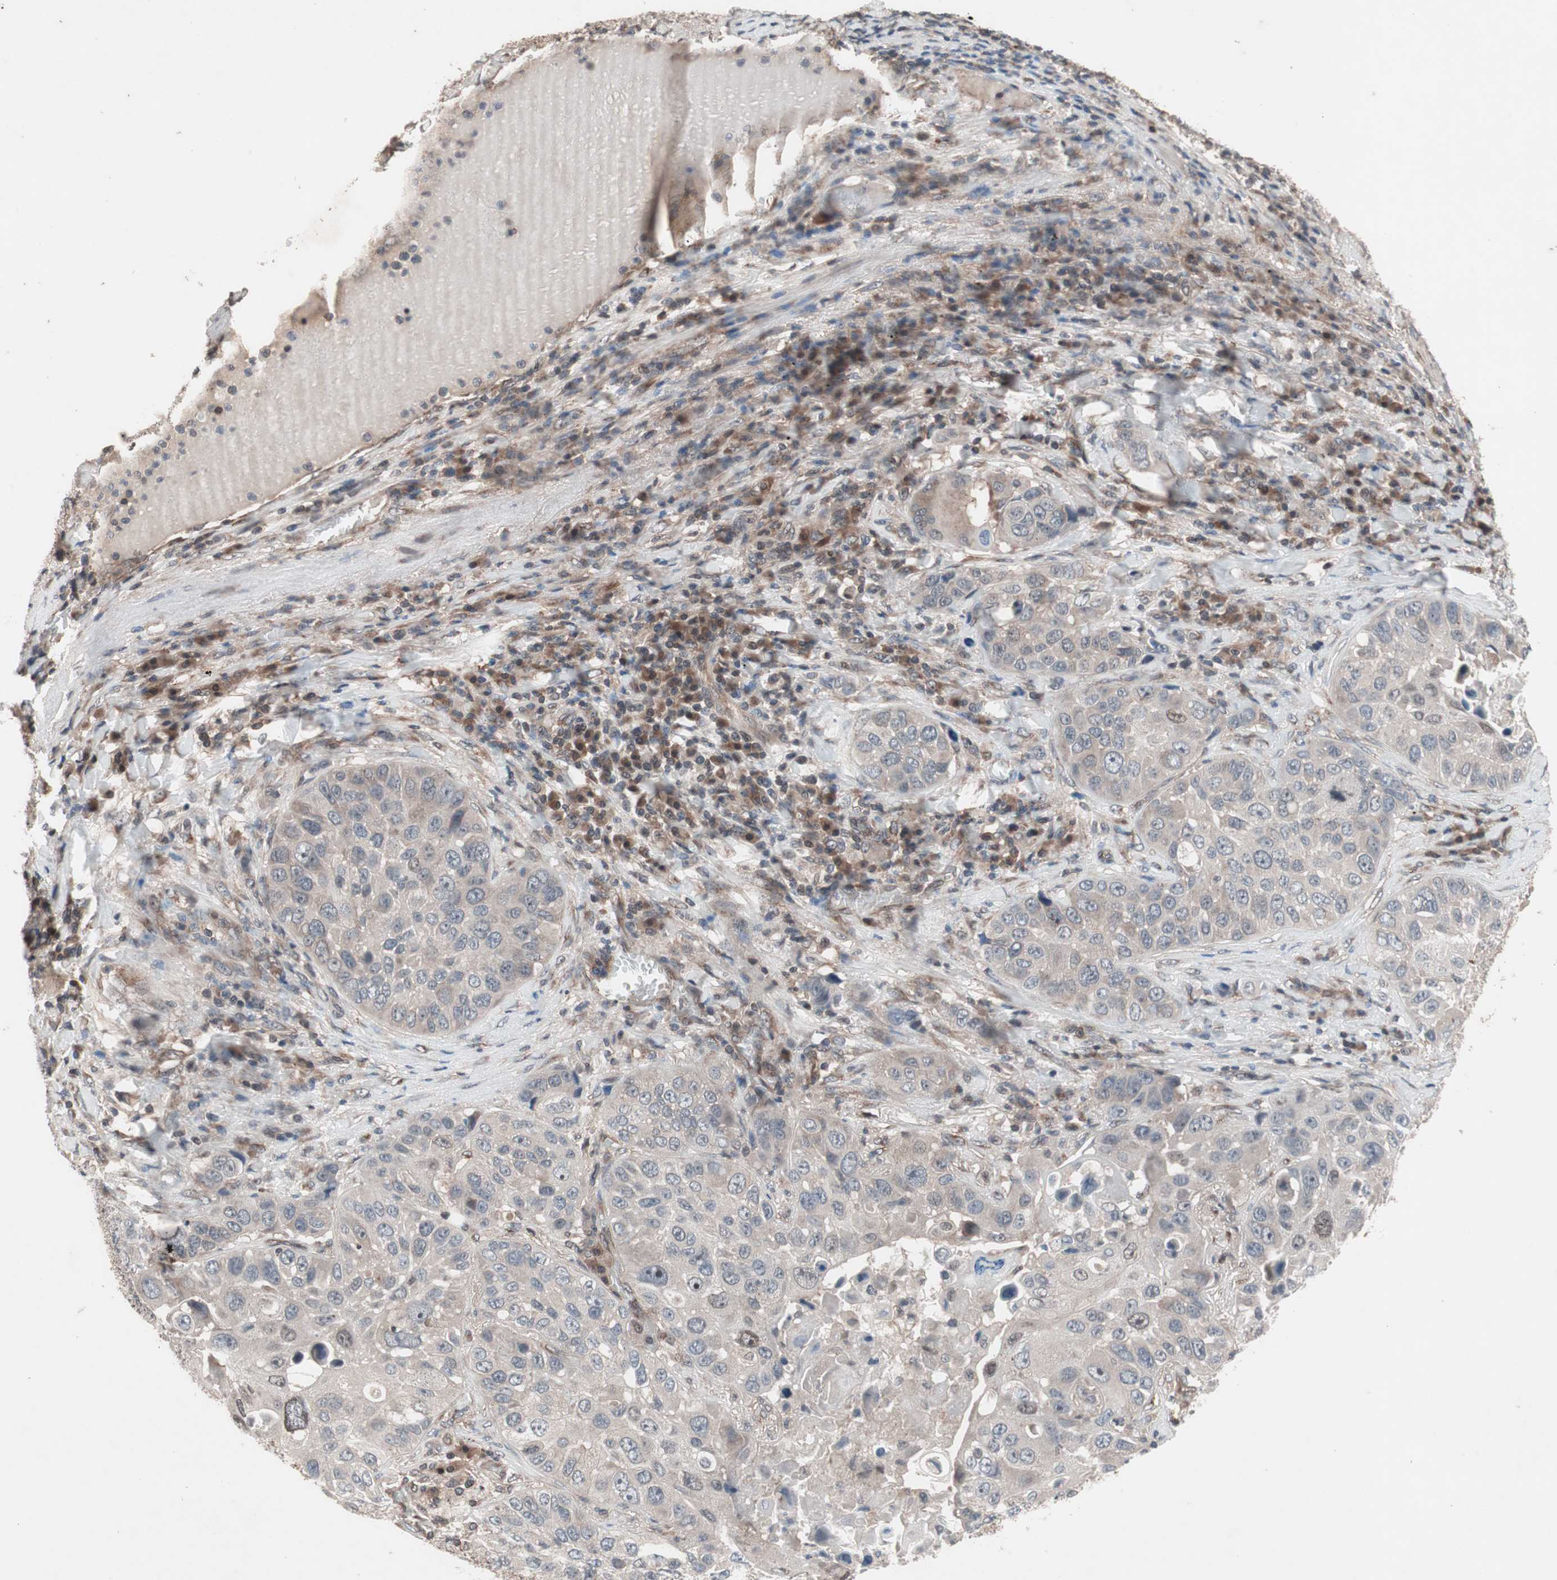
{"staining": {"intensity": "negative", "quantity": "none", "location": "none"}, "tissue": "lung cancer", "cell_type": "Tumor cells", "image_type": "cancer", "snomed": [{"axis": "morphology", "description": "Squamous cell carcinoma, NOS"}, {"axis": "topography", "description": "Lung"}], "caption": "Lung squamous cell carcinoma stained for a protein using IHC reveals no staining tumor cells.", "gene": "IRS1", "patient": {"sex": "male", "age": 57}}